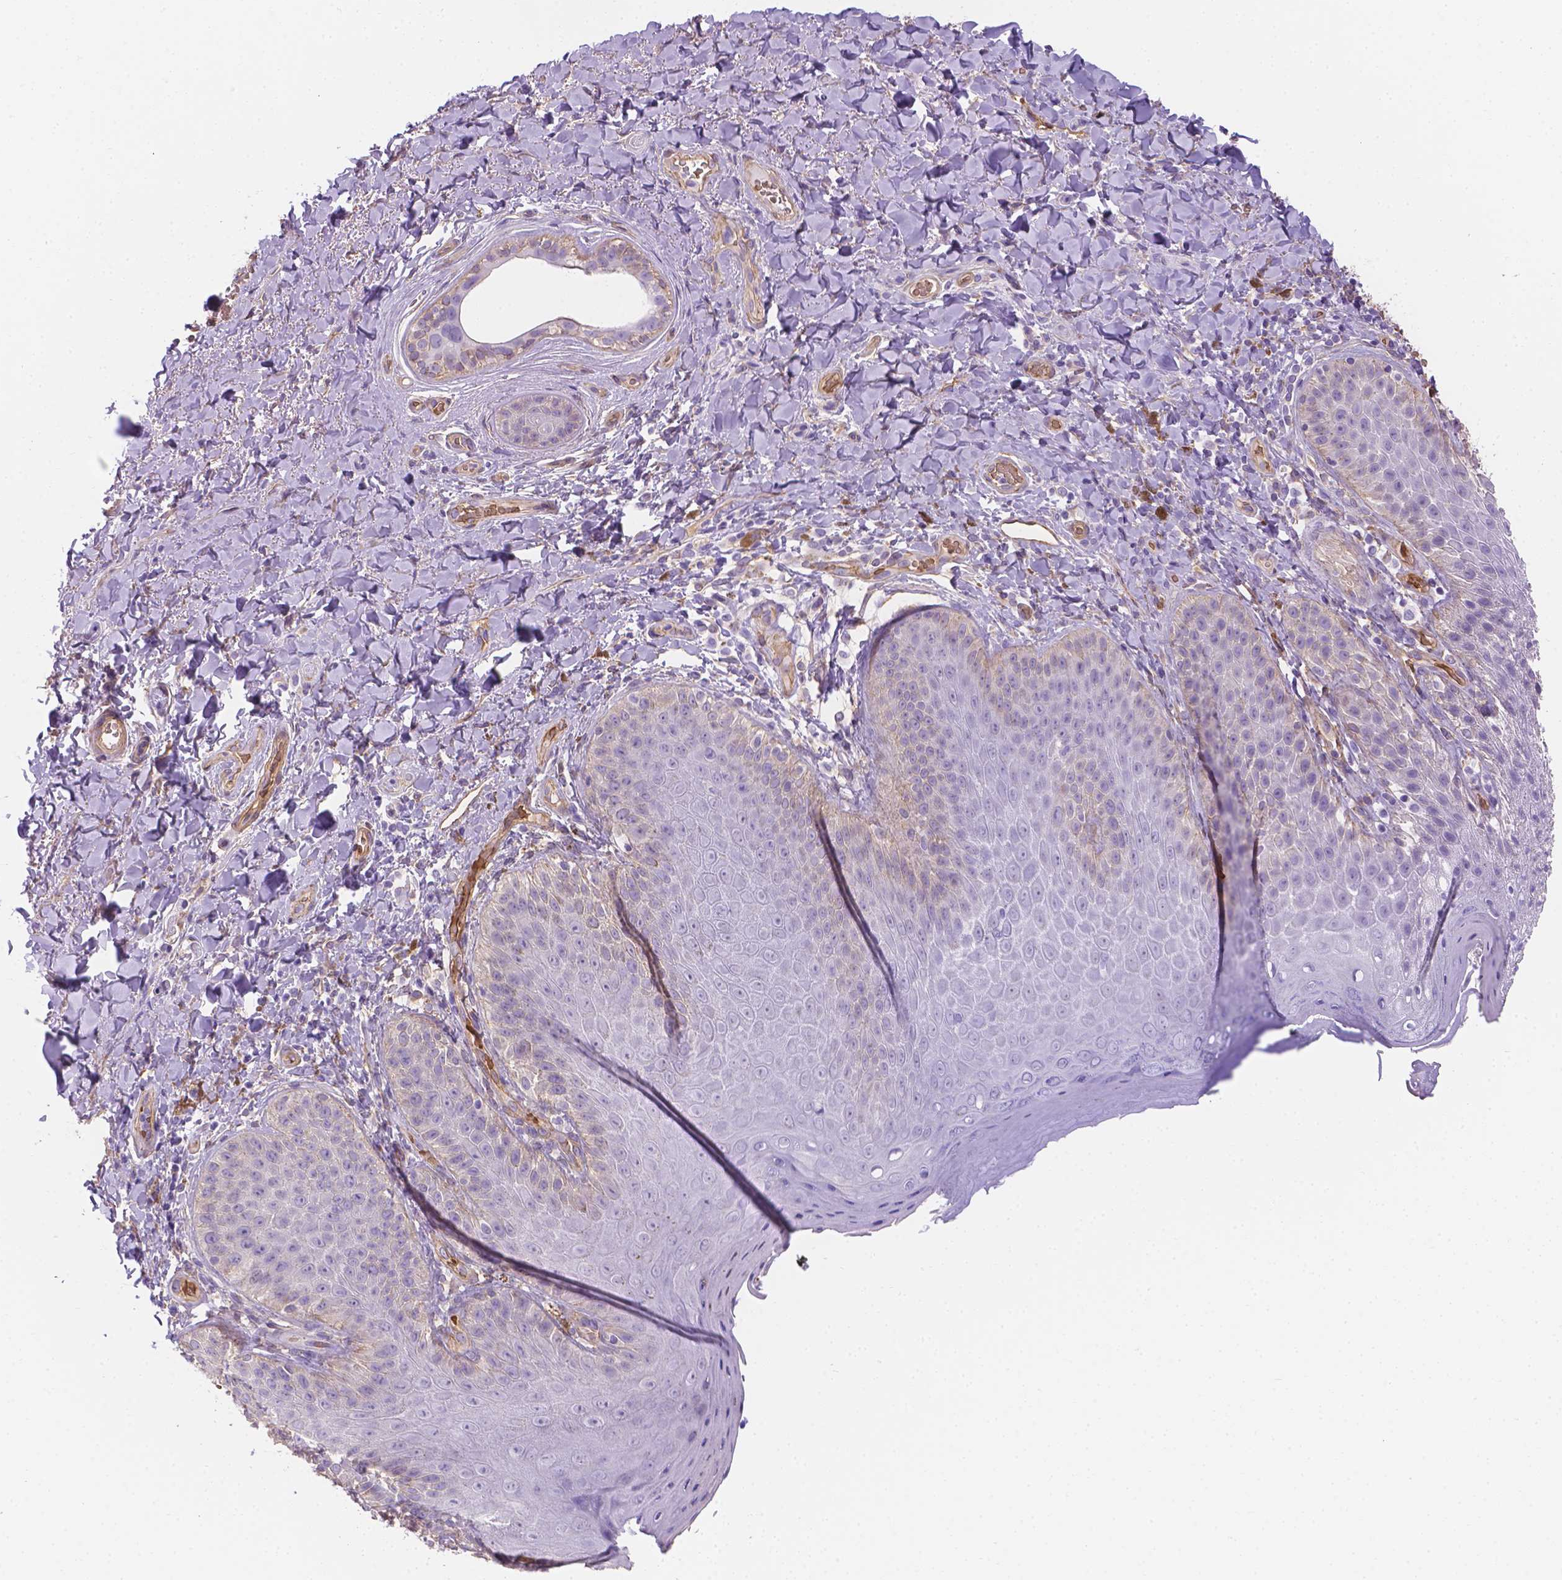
{"staining": {"intensity": "weak", "quantity": "<25%", "location": "cytoplasmic/membranous"}, "tissue": "skin", "cell_type": "Epidermal cells", "image_type": "normal", "snomed": [{"axis": "morphology", "description": "Normal tissue, NOS"}, {"axis": "topography", "description": "Anal"}], "caption": "High power microscopy photomicrograph of an immunohistochemistry (IHC) image of normal skin, revealing no significant expression in epidermal cells.", "gene": "SLC40A1", "patient": {"sex": "male", "age": 53}}